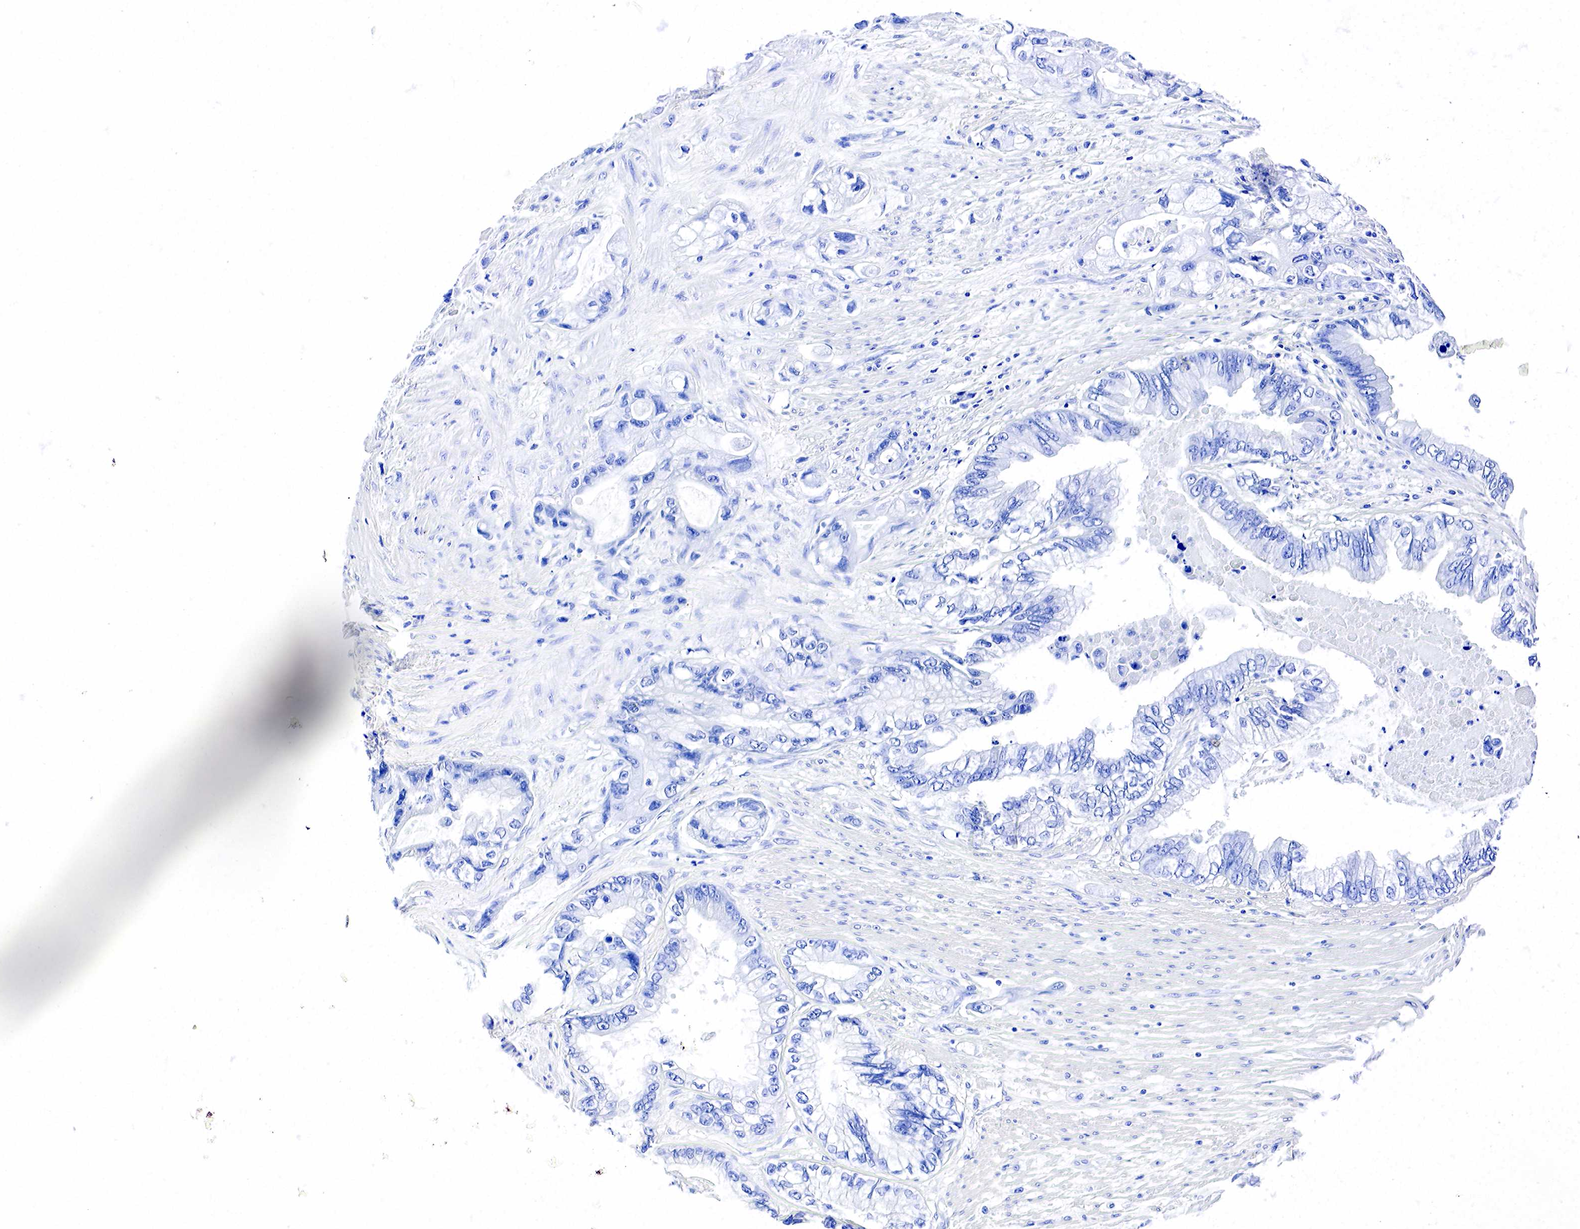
{"staining": {"intensity": "negative", "quantity": "none", "location": "none"}, "tissue": "pancreatic cancer", "cell_type": "Tumor cells", "image_type": "cancer", "snomed": [{"axis": "morphology", "description": "Adenocarcinoma, NOS"}, {"axis": "topography", "description": "Pancreas"}, {"axis": "topography", "description": "Stomach, upper"}], "caption": "Pancreatic cancer was stained to show a protein in brown. There is no significant positivity in tumor cells.", "gene": "ACP3", "patient": {"sex": "male", "age": 77}}